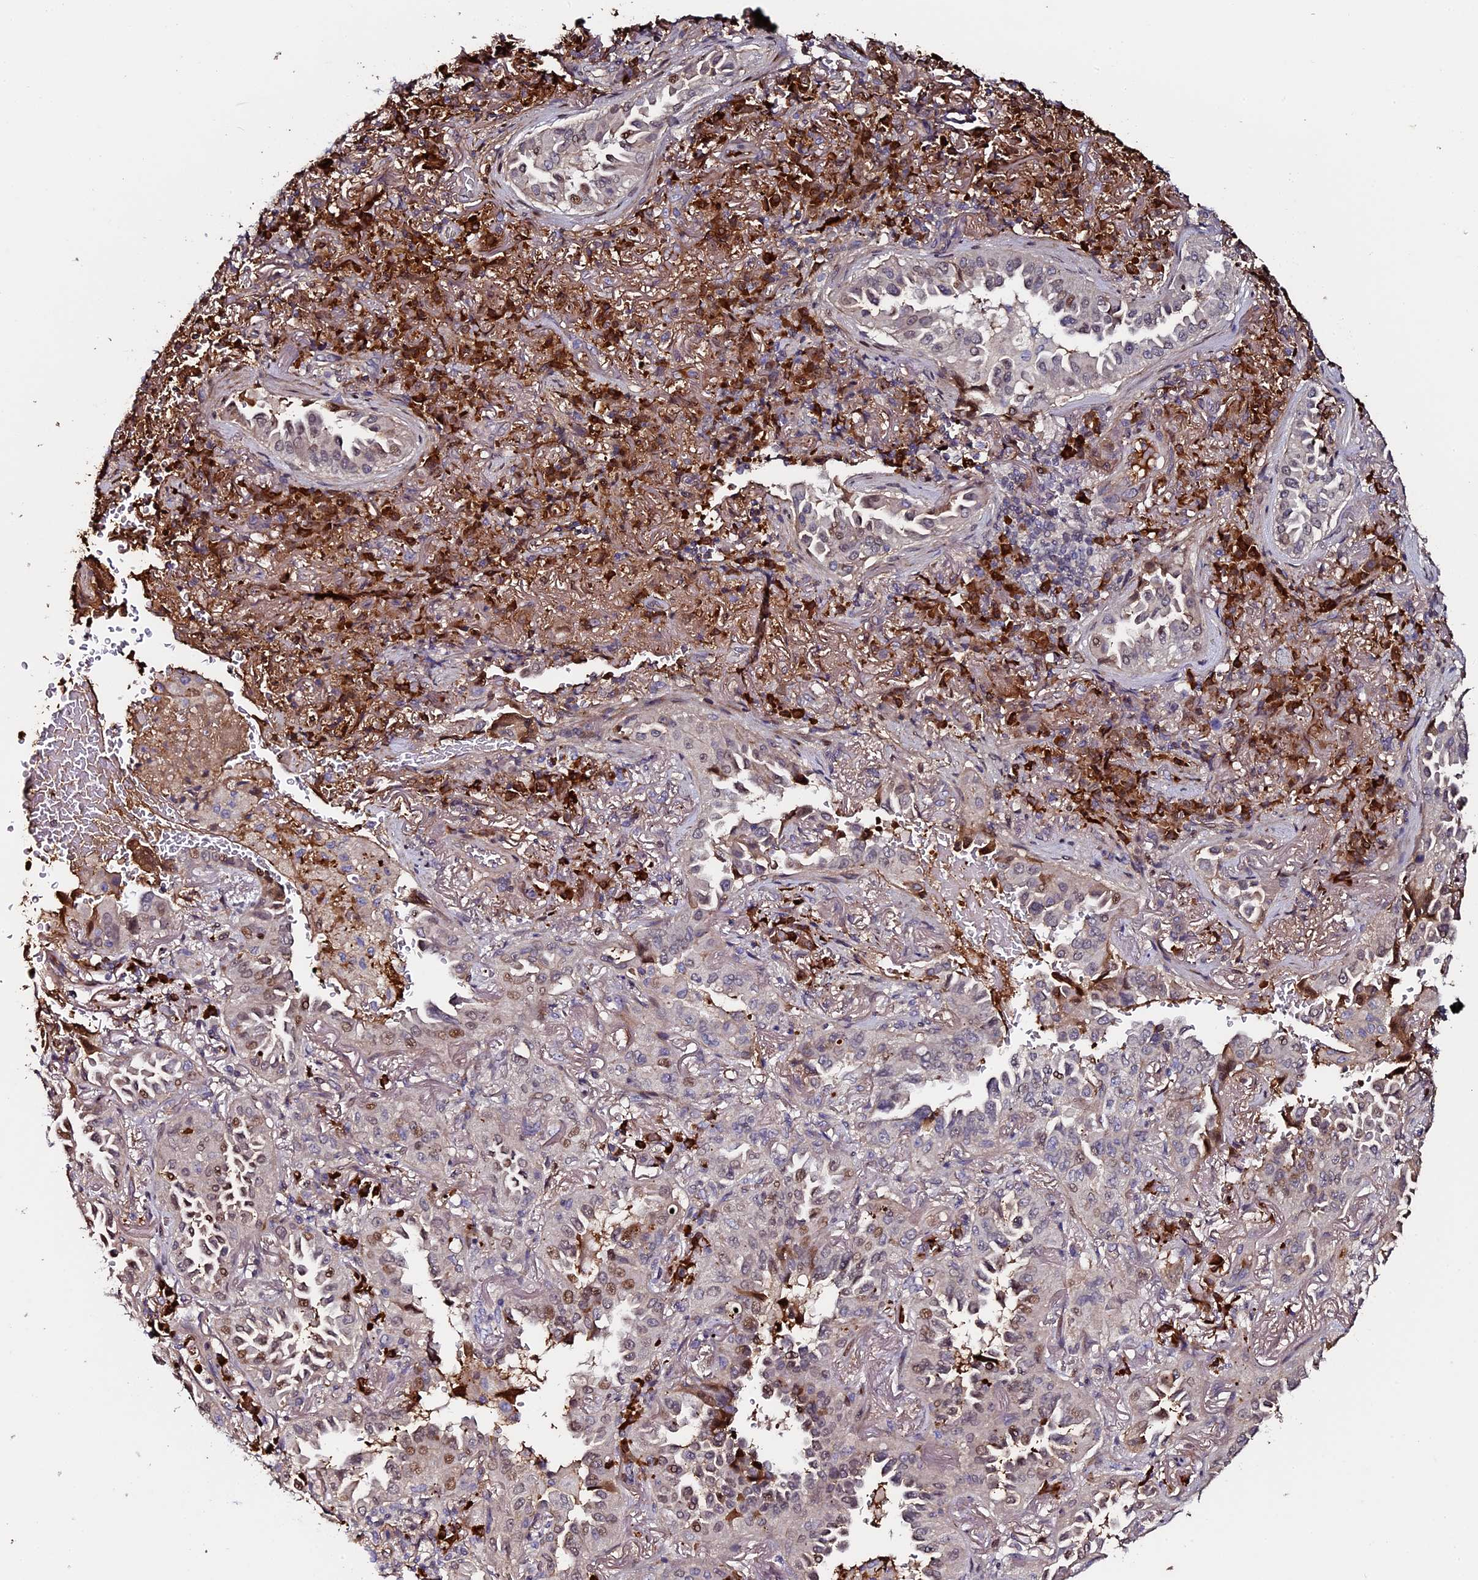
{"staining": {"intensity": "moderate", "quantity": "<25%", "location": "nuclear"}, "tissue": "lung cancer", "cell_type": "Tumor cells", "image_type": "cancer", "snomed": [{"axis": "morphology", "description": "Adenocarcinoma, NOS"}, {"axis": "topography", "description": "Lung"}], "caption": "Tumor cells demonstrate moderate nuclear positivity in about <25% of cells in lung adenocarcinoma. (DAB IHC, brown staining for protein, blue staining for nuclei).", "gene": "LYG2", "patient": {"sex": "female", "age": 69}}